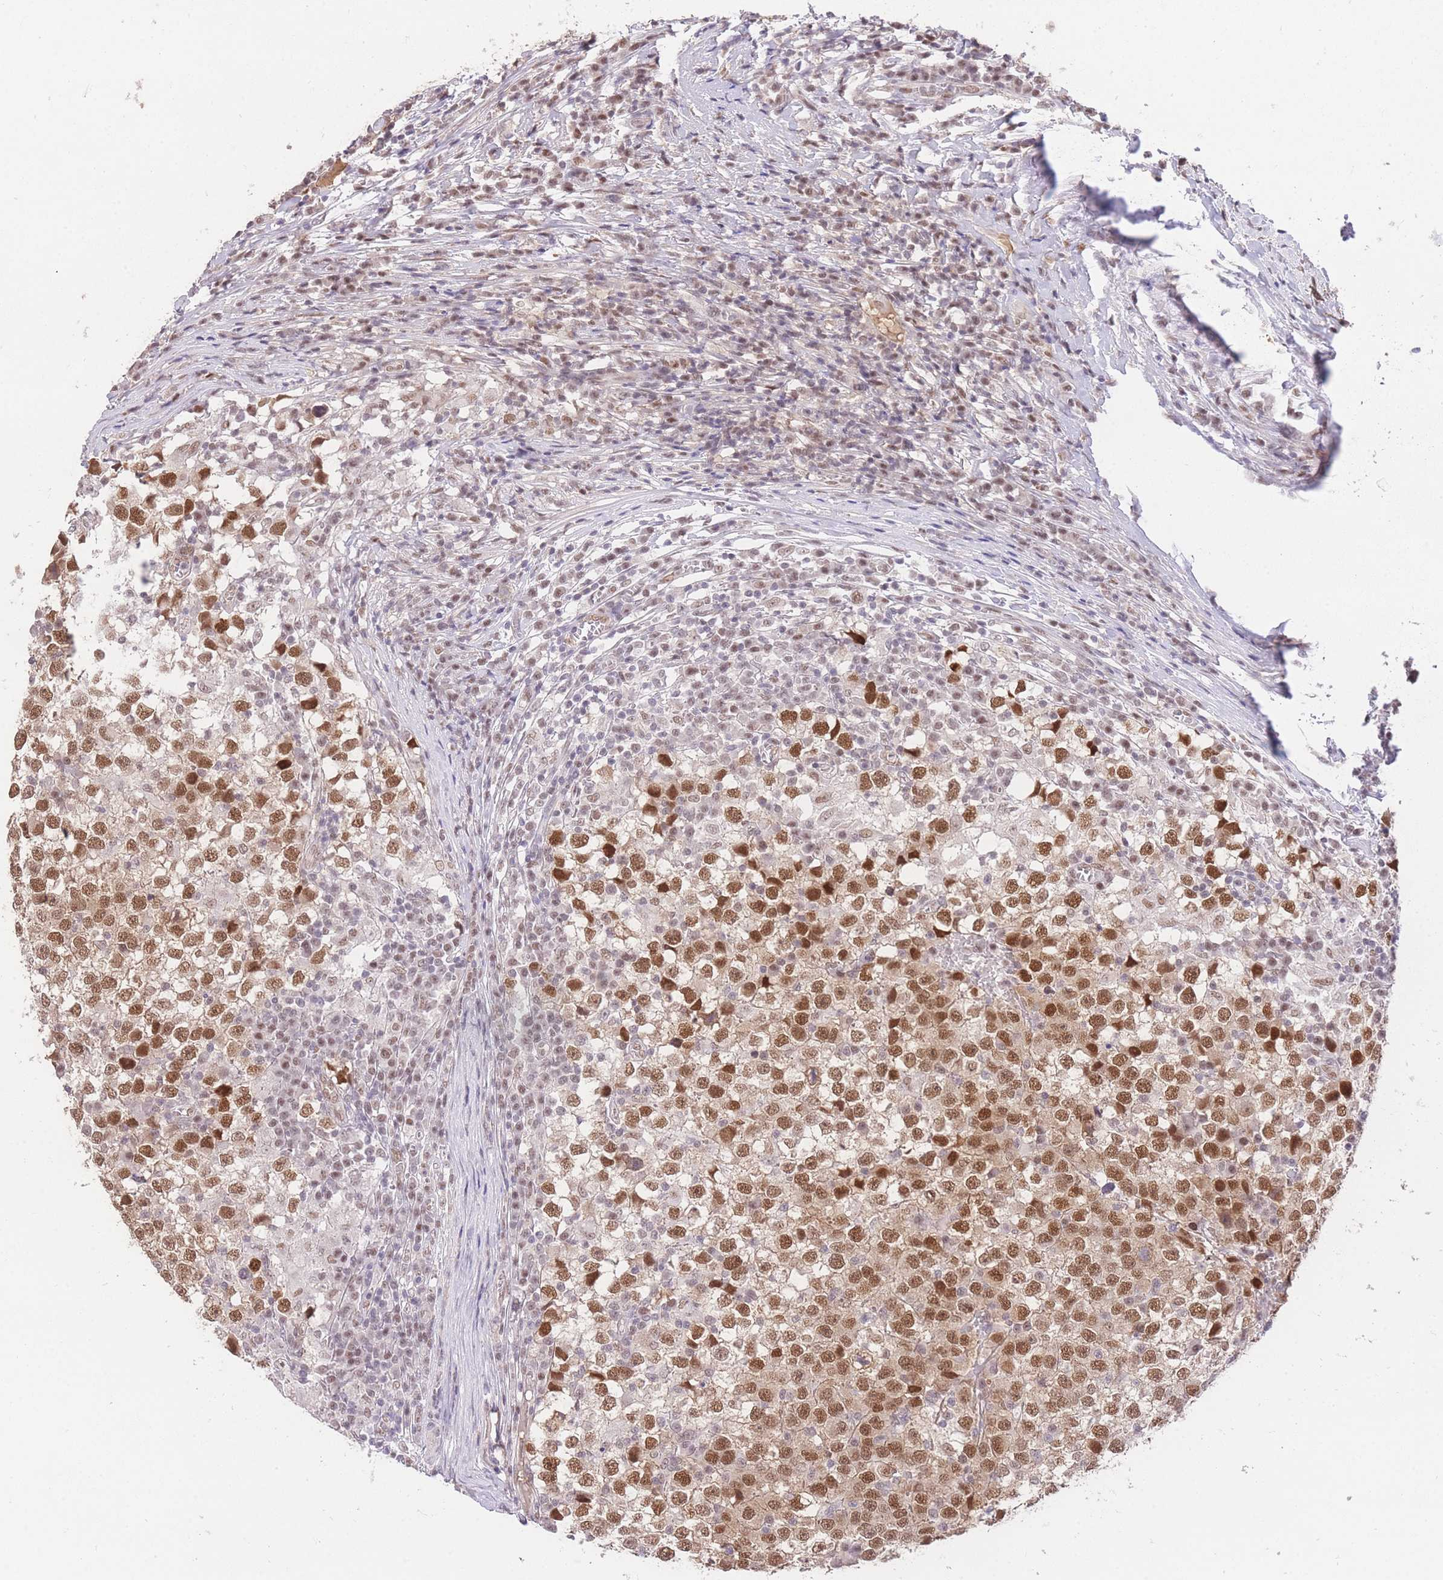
{"staining": {"intensity": "moderate", "quantity": "25%-75%", "location": "nuclear"}, "tissue": "testis cancer", "cell_type": "Tumor cells", "image_type": "cancer", "snomed": [{"axis": "morphology", "description": "Seminoma, NOS"}, {"axis": "topography", "description": "Testis"}], "caption": "A medium amount of moderate nuclear expression is present in approximately 25%-75% of tumor cells in testis seminoma tissue.", "gene": "UBXN7", "patient": {"sex": "male", "age": 65}}